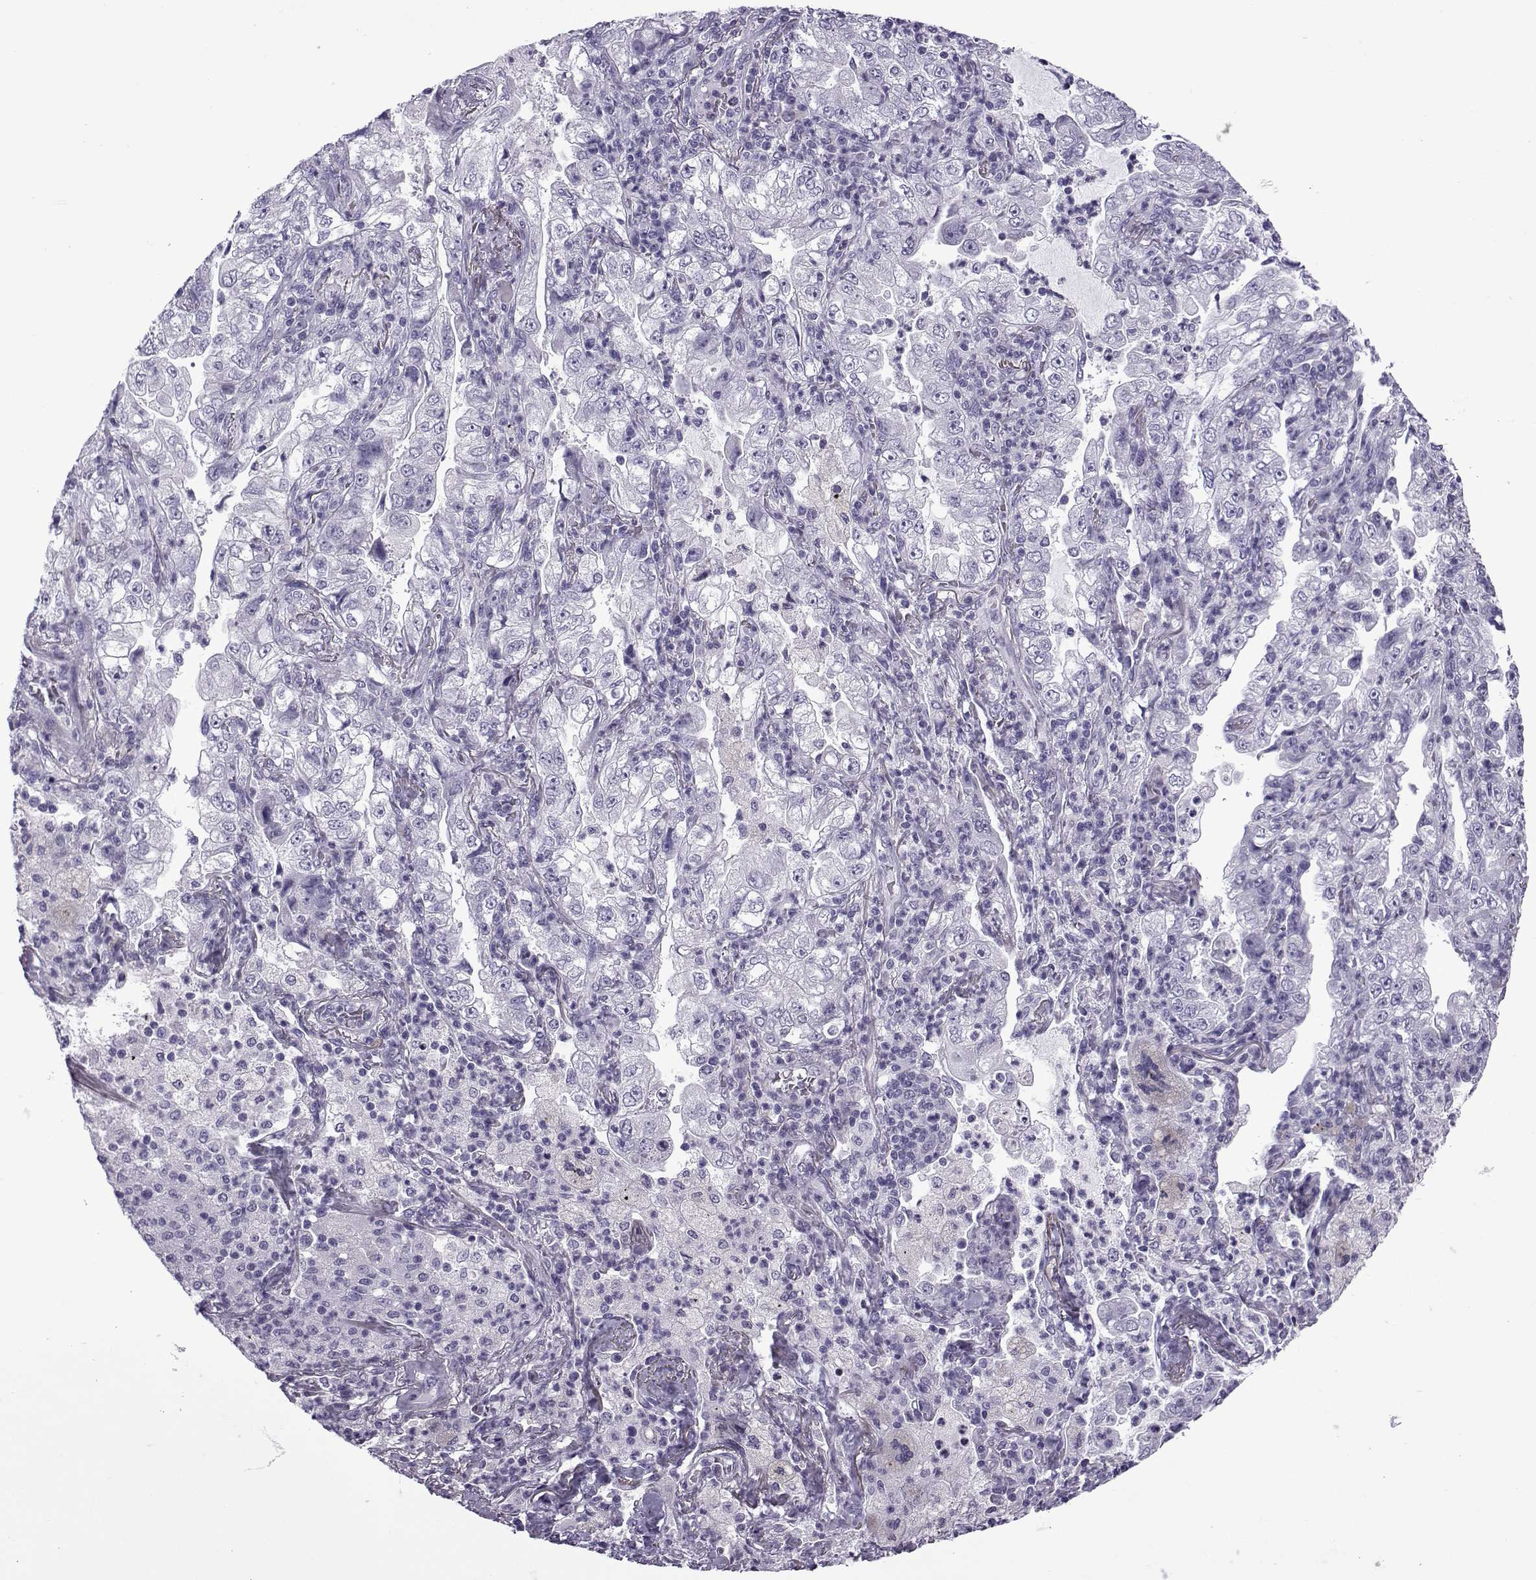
{"staining": {"intensity": "negative", "quantity": "none", "location": "none"}, "tissue": "lung cancer", "cell_type": "Tumor cells", "image_type": "cancer", "snomed": [{"axis": "morphology", "description": "Adenocarcinoma, NOS"}, {"axis": "topography", "description": "Lung"}], "caption": "Human lung cancer (adenocarcinoma) stained for a protein using immunohistochemistry (IHC) demonstrates no positivity in tumor cells.", "gene": "OIP5", "patient": {"sex": "female", "age": 73}}